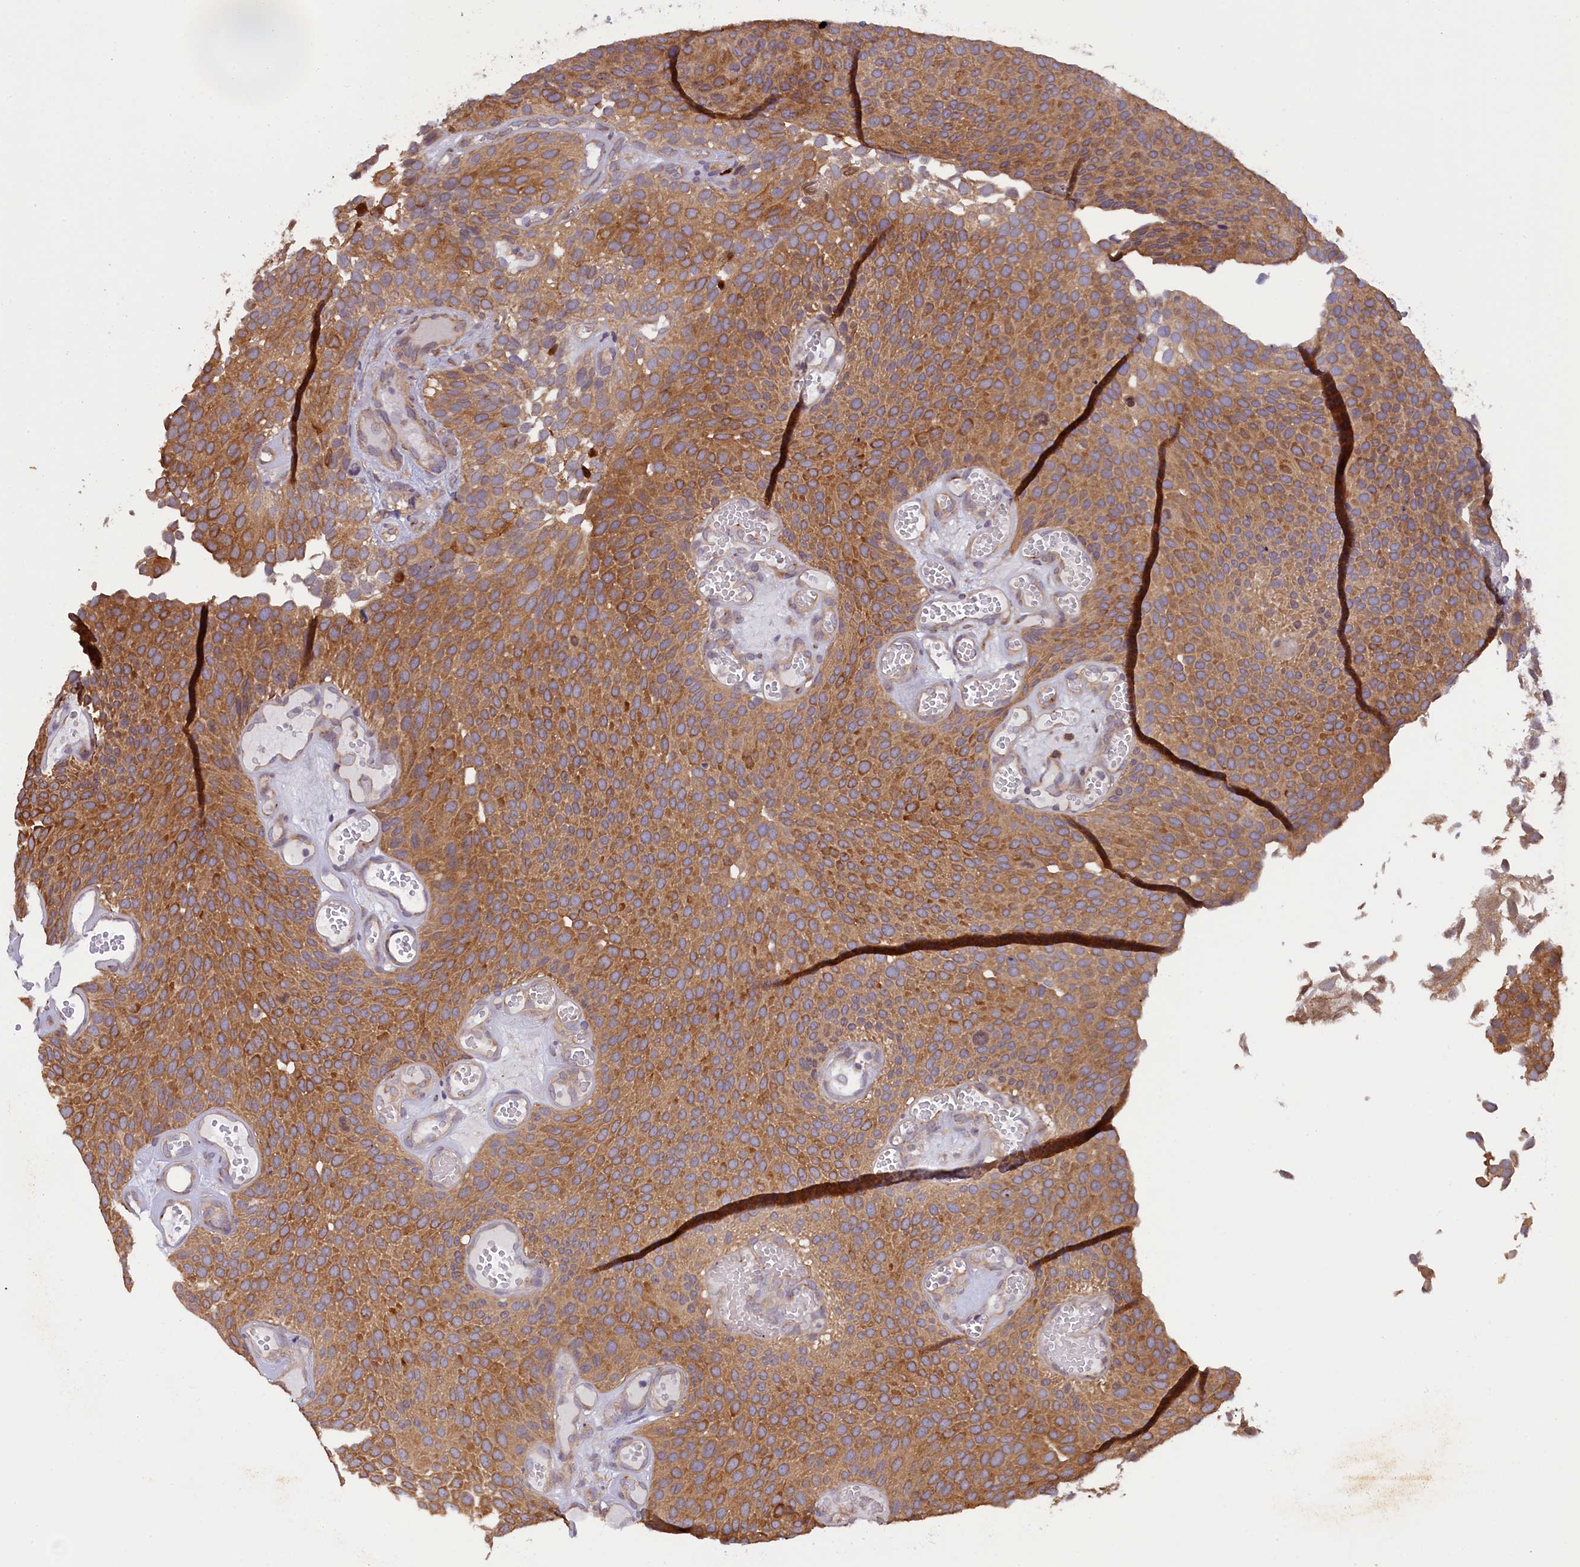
{"staining": {"intensity": "moderate", "quantity": ">75%", "location": "cytoplasmic/membranous"}, "tissue": "urothelial cancer", "cell_type": "Tumor cells", "image_type": "cancer", "snomed": [{"axis": "morphology", "description": "Urothelial carcinoma, Low grade"}, {"axis": "topography", "description": "Urinary bladder"}], "caption": "Immunohistochemistry micrograph of neoplastic tissue: urothelial cancer stained using immunohistochemistry reveals medium levels of moderate protein expression localized specifically in the cytoplasmic/membranous of tumor cells, appearing as a cytoplasmic/membranous brown color.", "gene": "CCDC9B", "patient": {"sex": "male", "age": 89}}